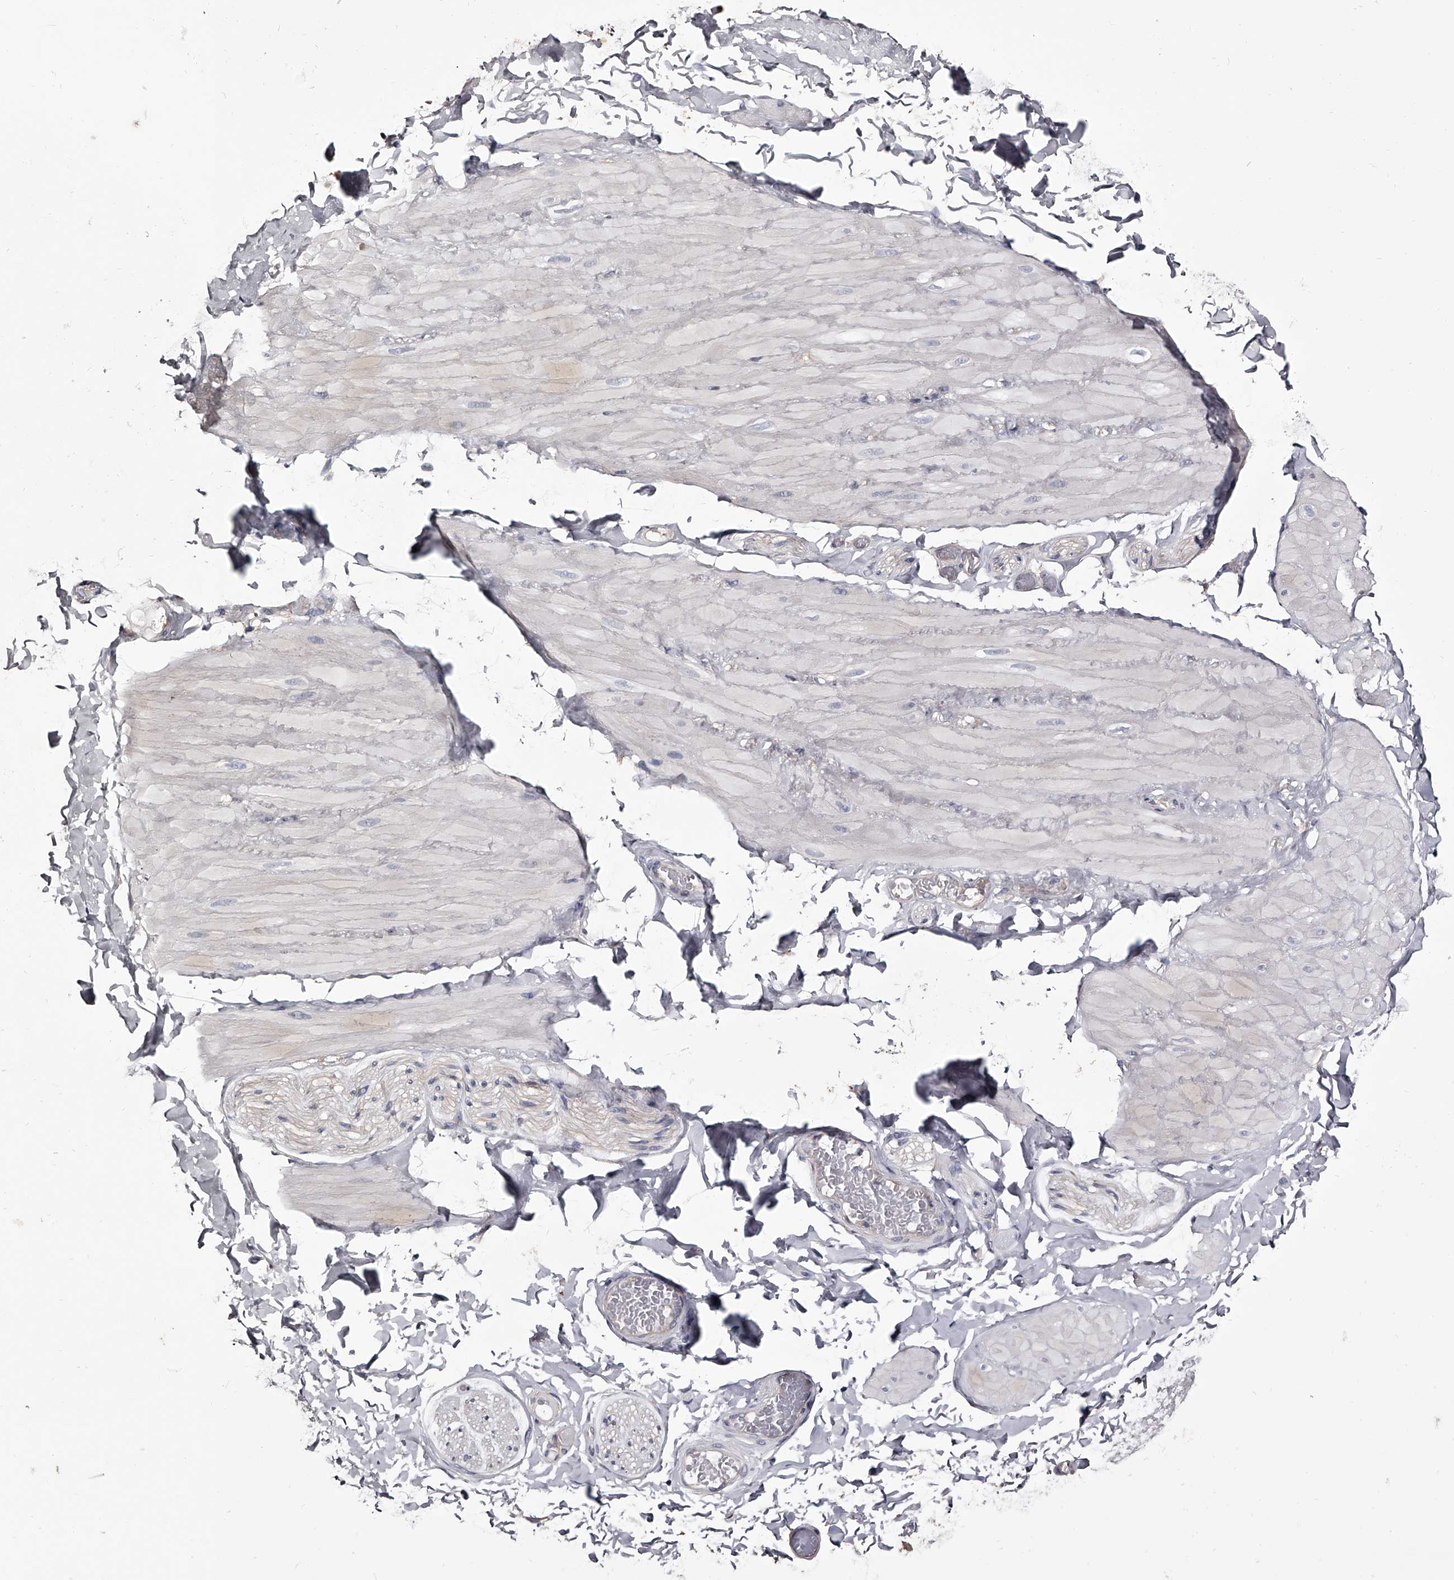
{"staining": {"intensity": "negative", "quantity": "none", "location": "none"}, "tissue": "adipose tissue", "cell_type": "Adipocytes", "image_type": "normal", "snomed": [{"axis": "morphology", "description": "Normal tissue, NOS"}, {"axis": "topography", "description": "Adipose tissue"}, {"axis": "topography", "description": "Vascular tissue"}, {"axis": "topography", "description": "Peripheral nerve tissue"}], "caption": "The immunohistochemistry image has no significant expression in adipocytes of adipose tissue.", "gene": "GAPVD1", "patient": {"sex": "male", "age": 25}}